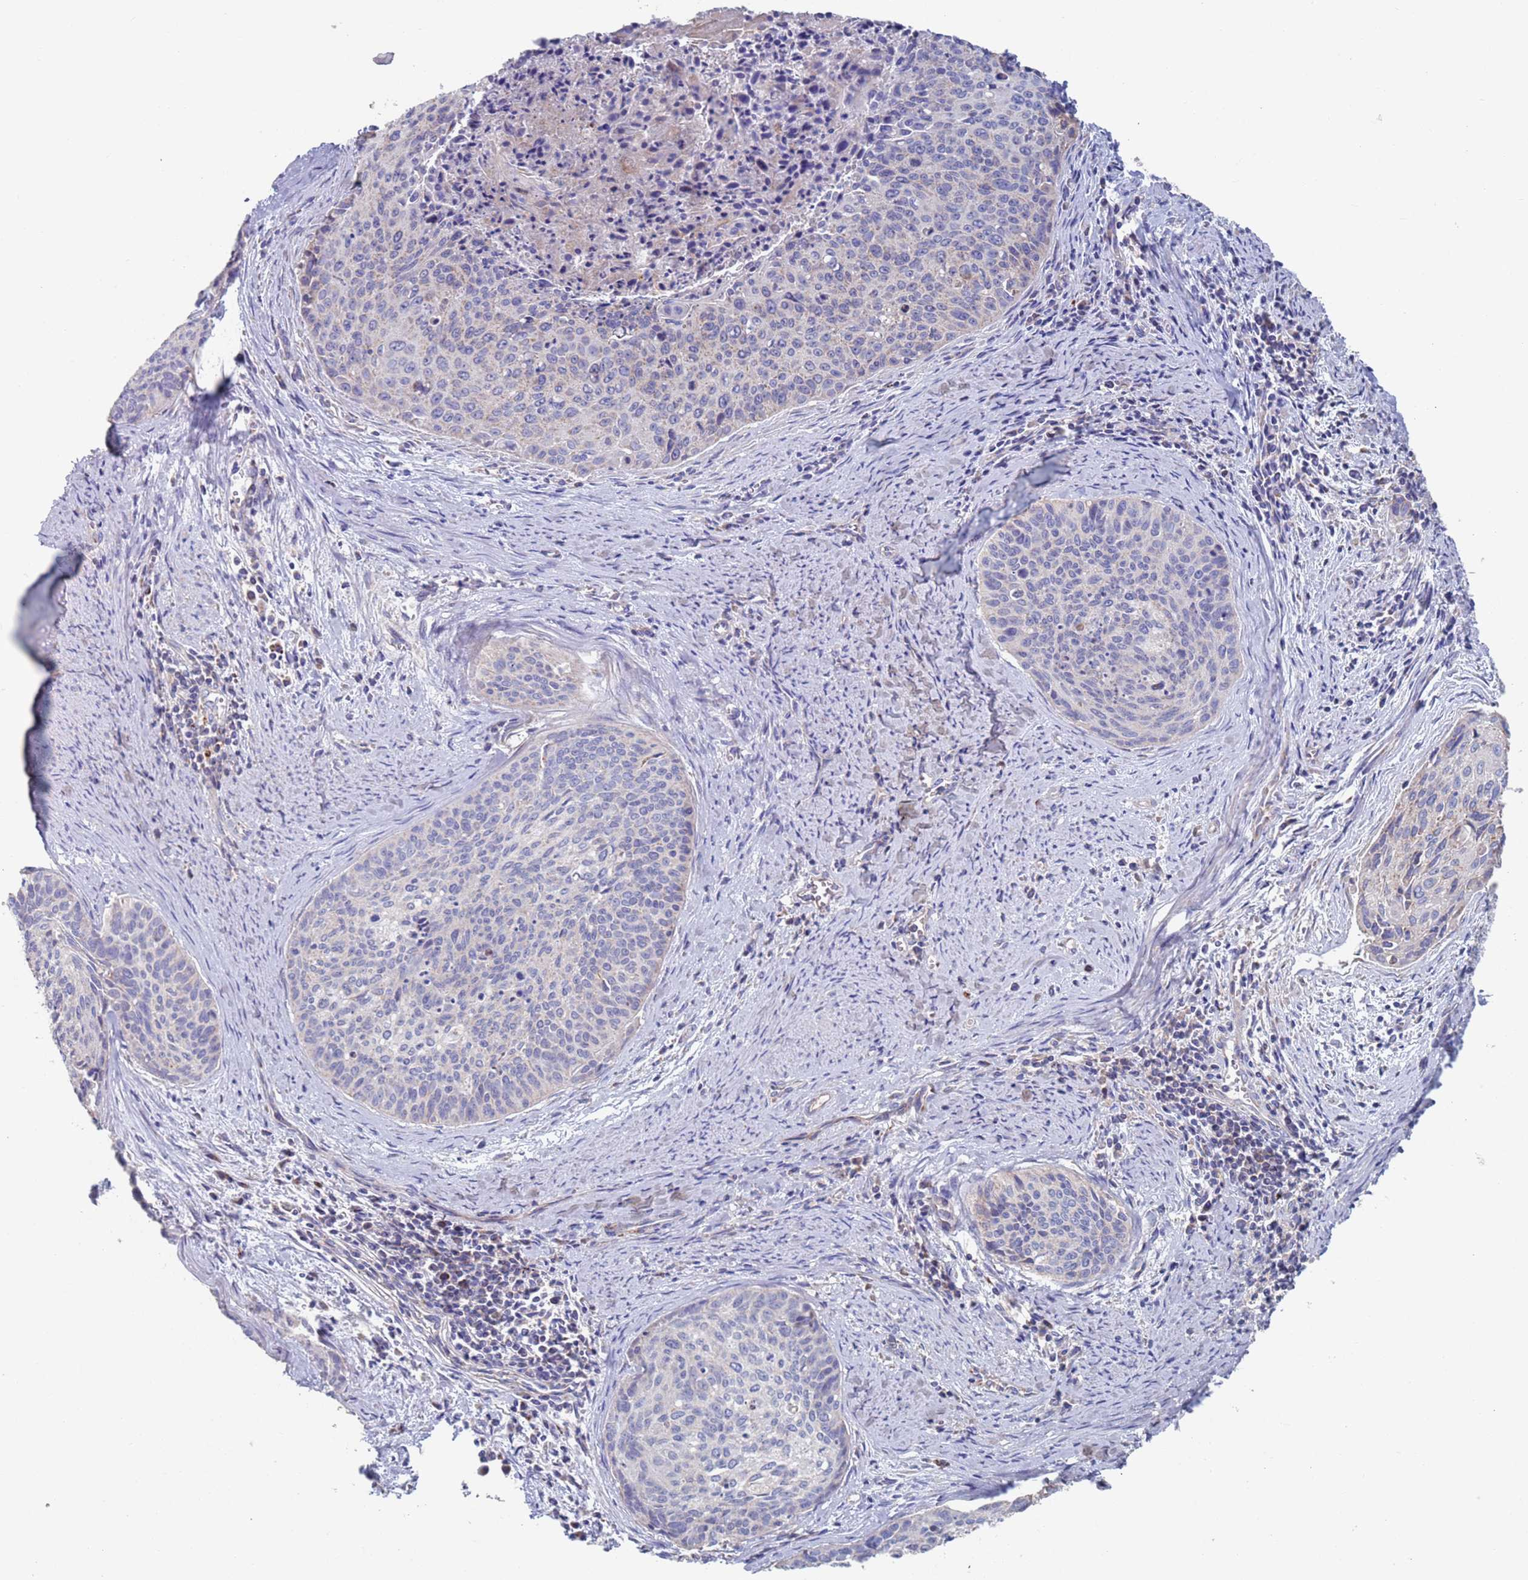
{"staining": {"intensity": "negative", "quantity": "none", "location": "none"}, "tissue": "cervical cancer", "cell_type": "Tumor cells", "image_type": "cancer", "snomed": [{"axis": "morphology", "description": "Squamous cell carcinoma, NOS"}, {"axis": "topography", "description": "Cervix"}], "caption": "The photomicrograph reveals no significant positivity in tumor cells of cervical squamous cell carcinoma.", "gene": "MRPL22", "patient": {"sex": "female", "age": 55}}